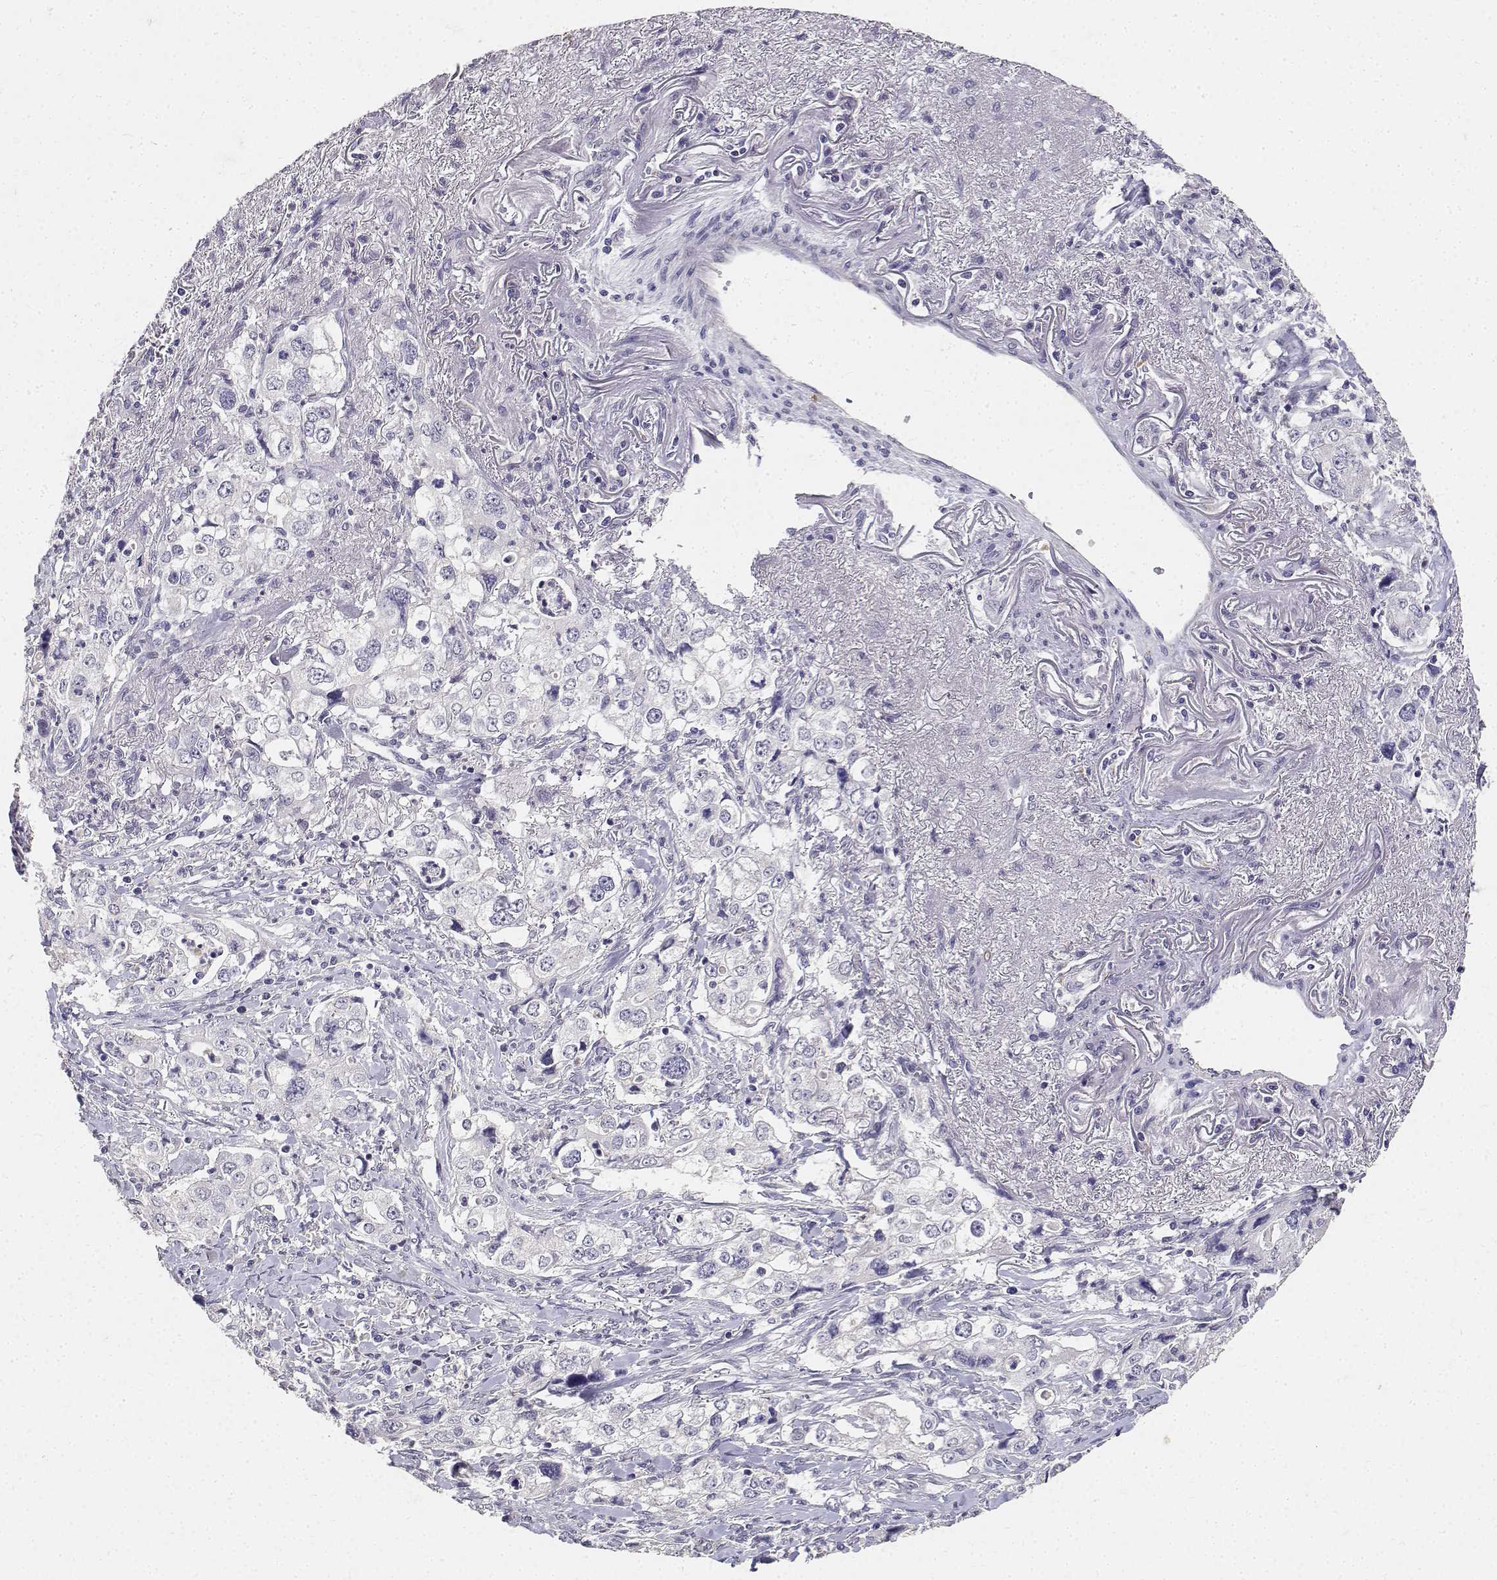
{"staining": {"intensity": "negative", "quantity": "none", "location": "none"}, "tissue": "stomach cancer", "cell_type": "Tumor cells", "image_type": "cancer", "snomed": [{"axis": "morphology", "description": "Adenocarcinoma, NOS"}, {"axis": "topography", "description": "Stomach, upper"}], "caption": "Photomicrograph shows no significant protein staining in tumor cells of adenocarcinoma (stomach).", "gene": "PAEP", "patient": {"sex": "male", "age": 75}}